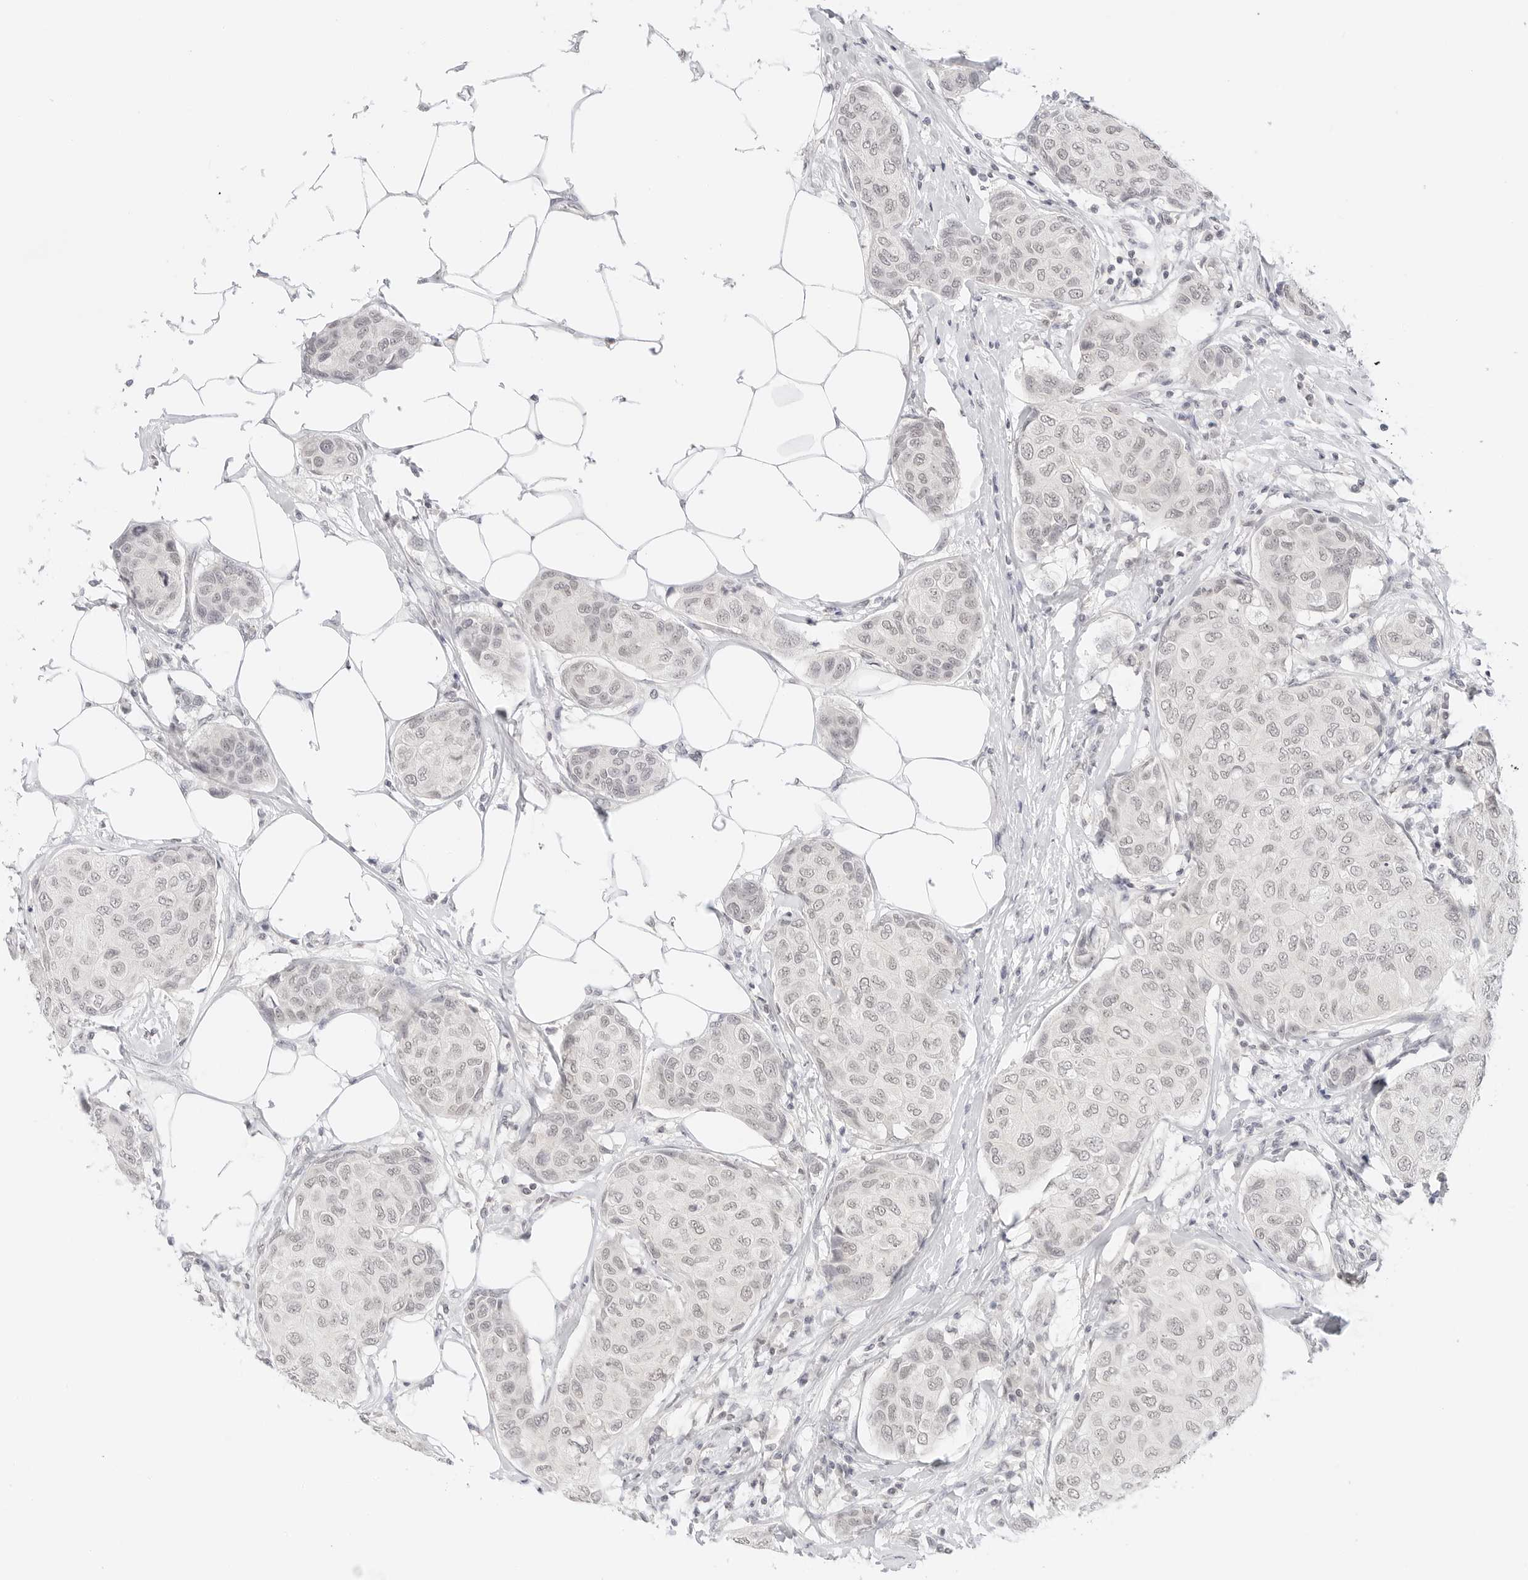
{"staining": {"intensity": "negative", "quantity": "none", "location": "none"}, "tissue": "breast cancer", "cell_type": "Tumor cells", "image_type": "cancer", "snomed": [{"axis": "morphology", "description": "Duct carcinoma"}, {"axis": "topography", "description": "Breast"}], "caption": "Breast cancer (infiltrating ductal carcinoma) stained for a protein using IHC shows no staining tumor cells.", "gene": "GPR34", "patient": {"sex": "female", "age": 80}}